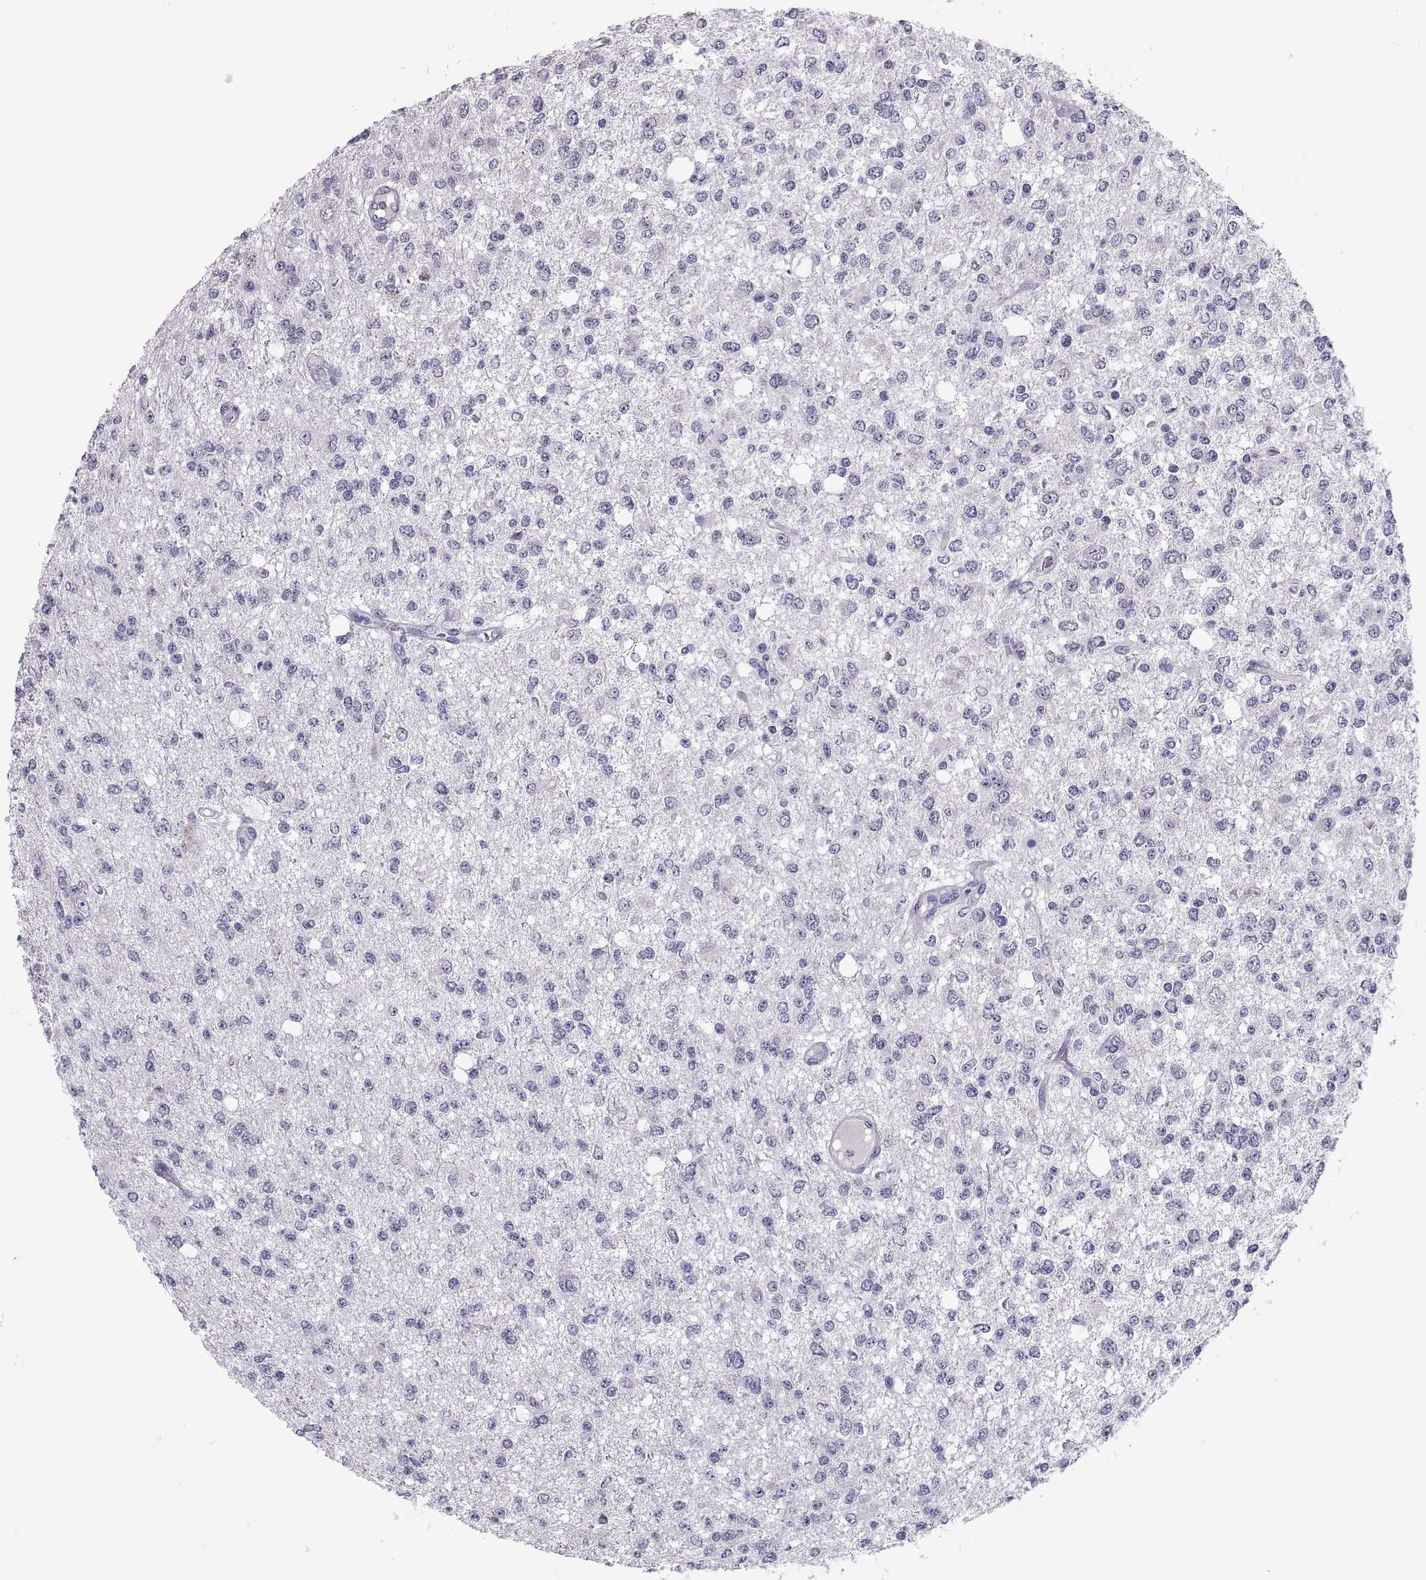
{"staining": {"intensity": "negative", "quantity": "none", "location": "none"}, "tissue": "glioma", "cell_type": "Tumor cells", "image_type": "cancer", "snomed": [{"axis": "morphology", "description": "Glioma, malignant, Low grade"}, {"axis": "topography", "description": "Brain"}], "caption": "Tumor cells show no significant protein expression in malignant glioma (low-grade).", "gene": "IGSF1", "patient": {"sex": "male", "age": 67}}